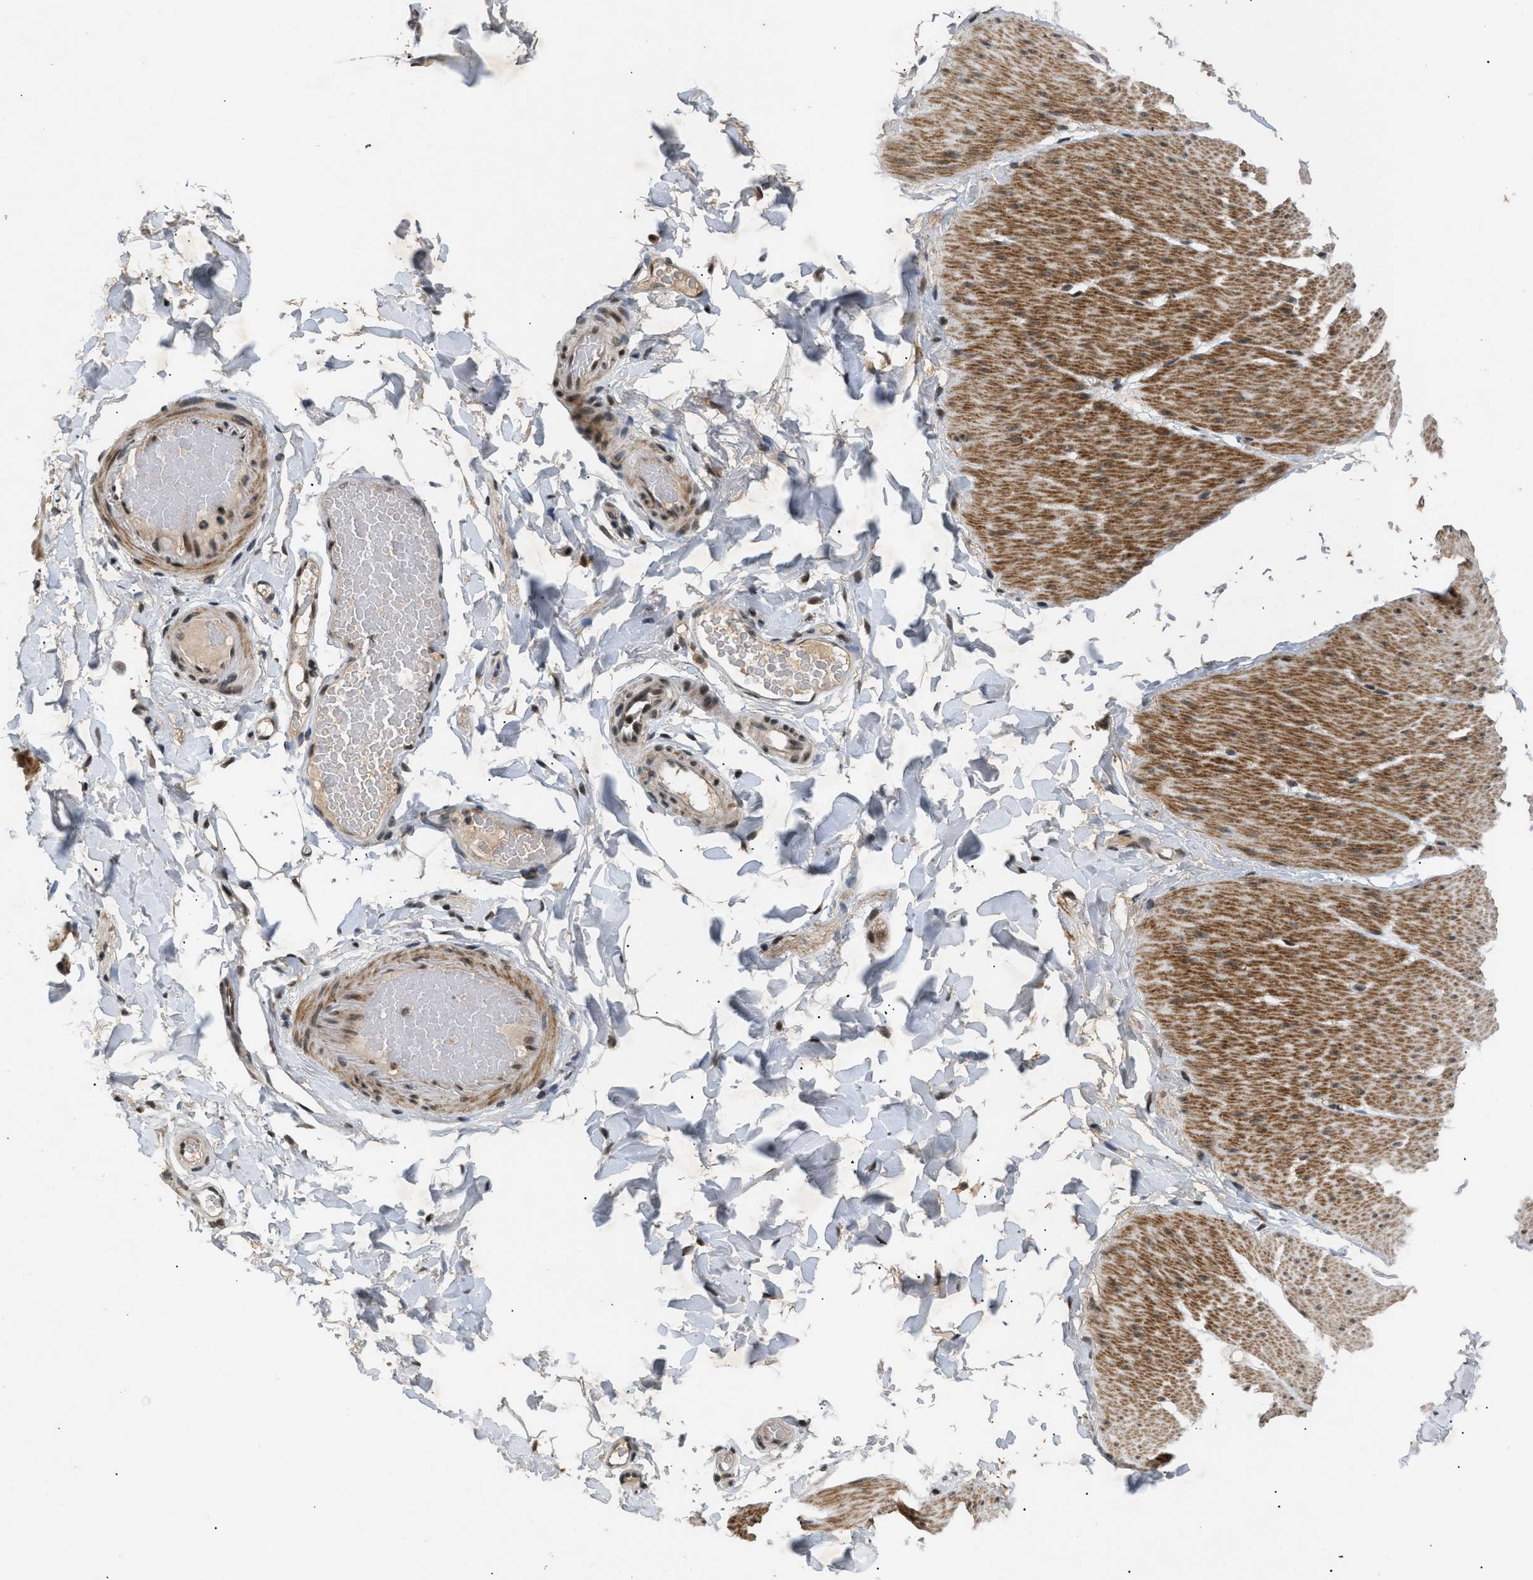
{"staining": {"intensity": "moderate", "quantity": "25%-75%", "location": "cytoplasmic/membranous,nuclear"}, "tissue": "smooth muscle", "cell_type": "Smooth muscle cells", "image_type": "normal", "snomed": [{"axis": "morphology", "description": "Normal tissue, NOS"}, {"axis": "topography", "description": "Smooth muscle"}, {"axis": "topography", "description": "Colon"}], "caption": "Moderate cytoplasmic/membranous,nuclear protein expression is seen in approximately 25%-75% of smooth muscle cells in smooth muscle.", "gene": "RBM5", "patient": {"sex": "male", "age": 67}}